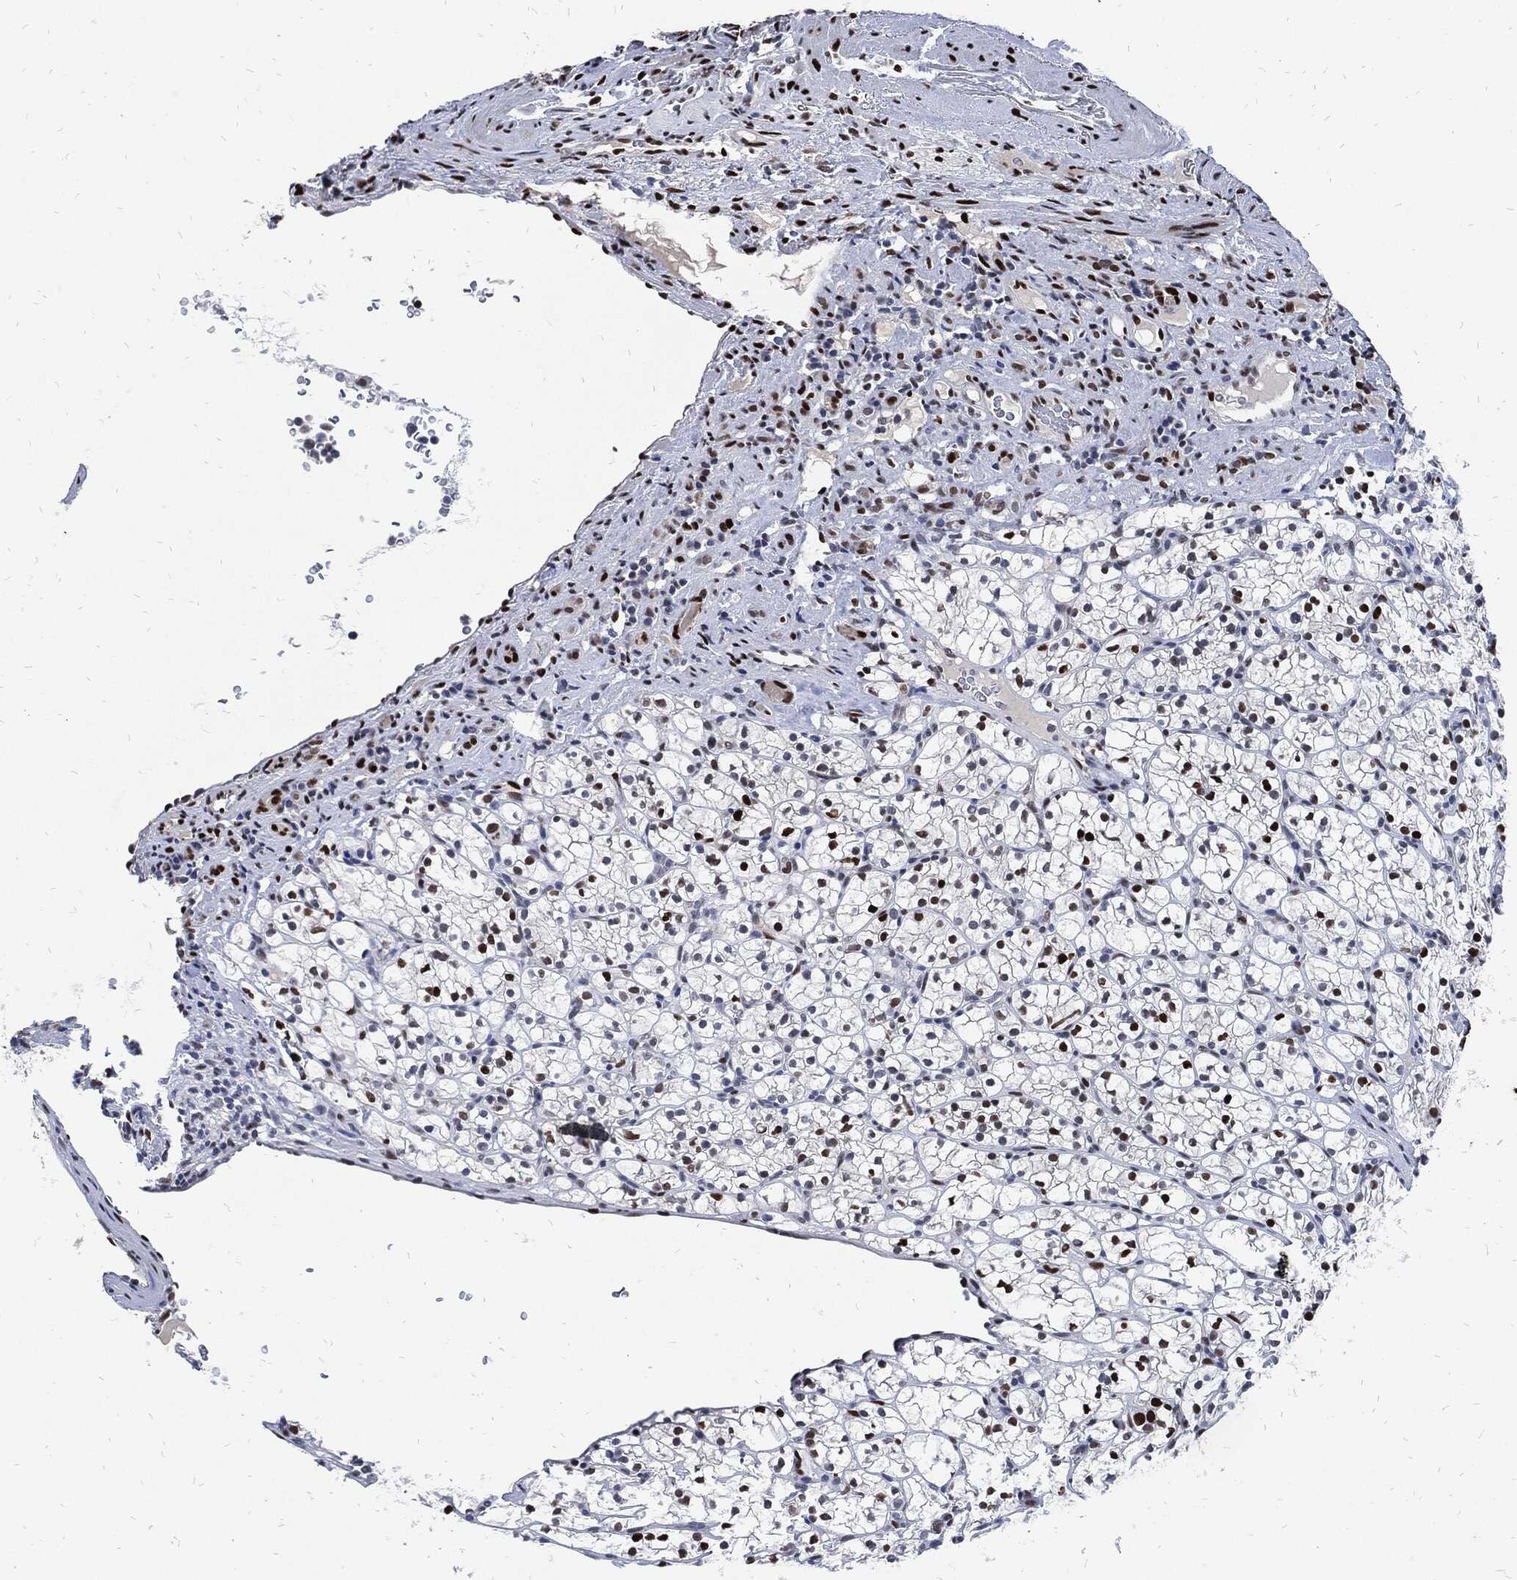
{"staining": {"intensity": "strong", "quantity": "<25%", "location": "nuclear"}, "tissue": "renal cancer", "cell_type": "Tumor cells", "image_type": "cancer", "snomed": [{"axis": "morphology", "description": "Adenocarcinoma, NOS"}, {"axis": "topography", "description": "Kidney"}], "caption": "A medium amount of strong nuclear staining is identified in approximately <25% of tumor cells in renal adenocarcinoma tissue.", "gene": "JUN", "patient": {"sex": "female", "age": 89}}